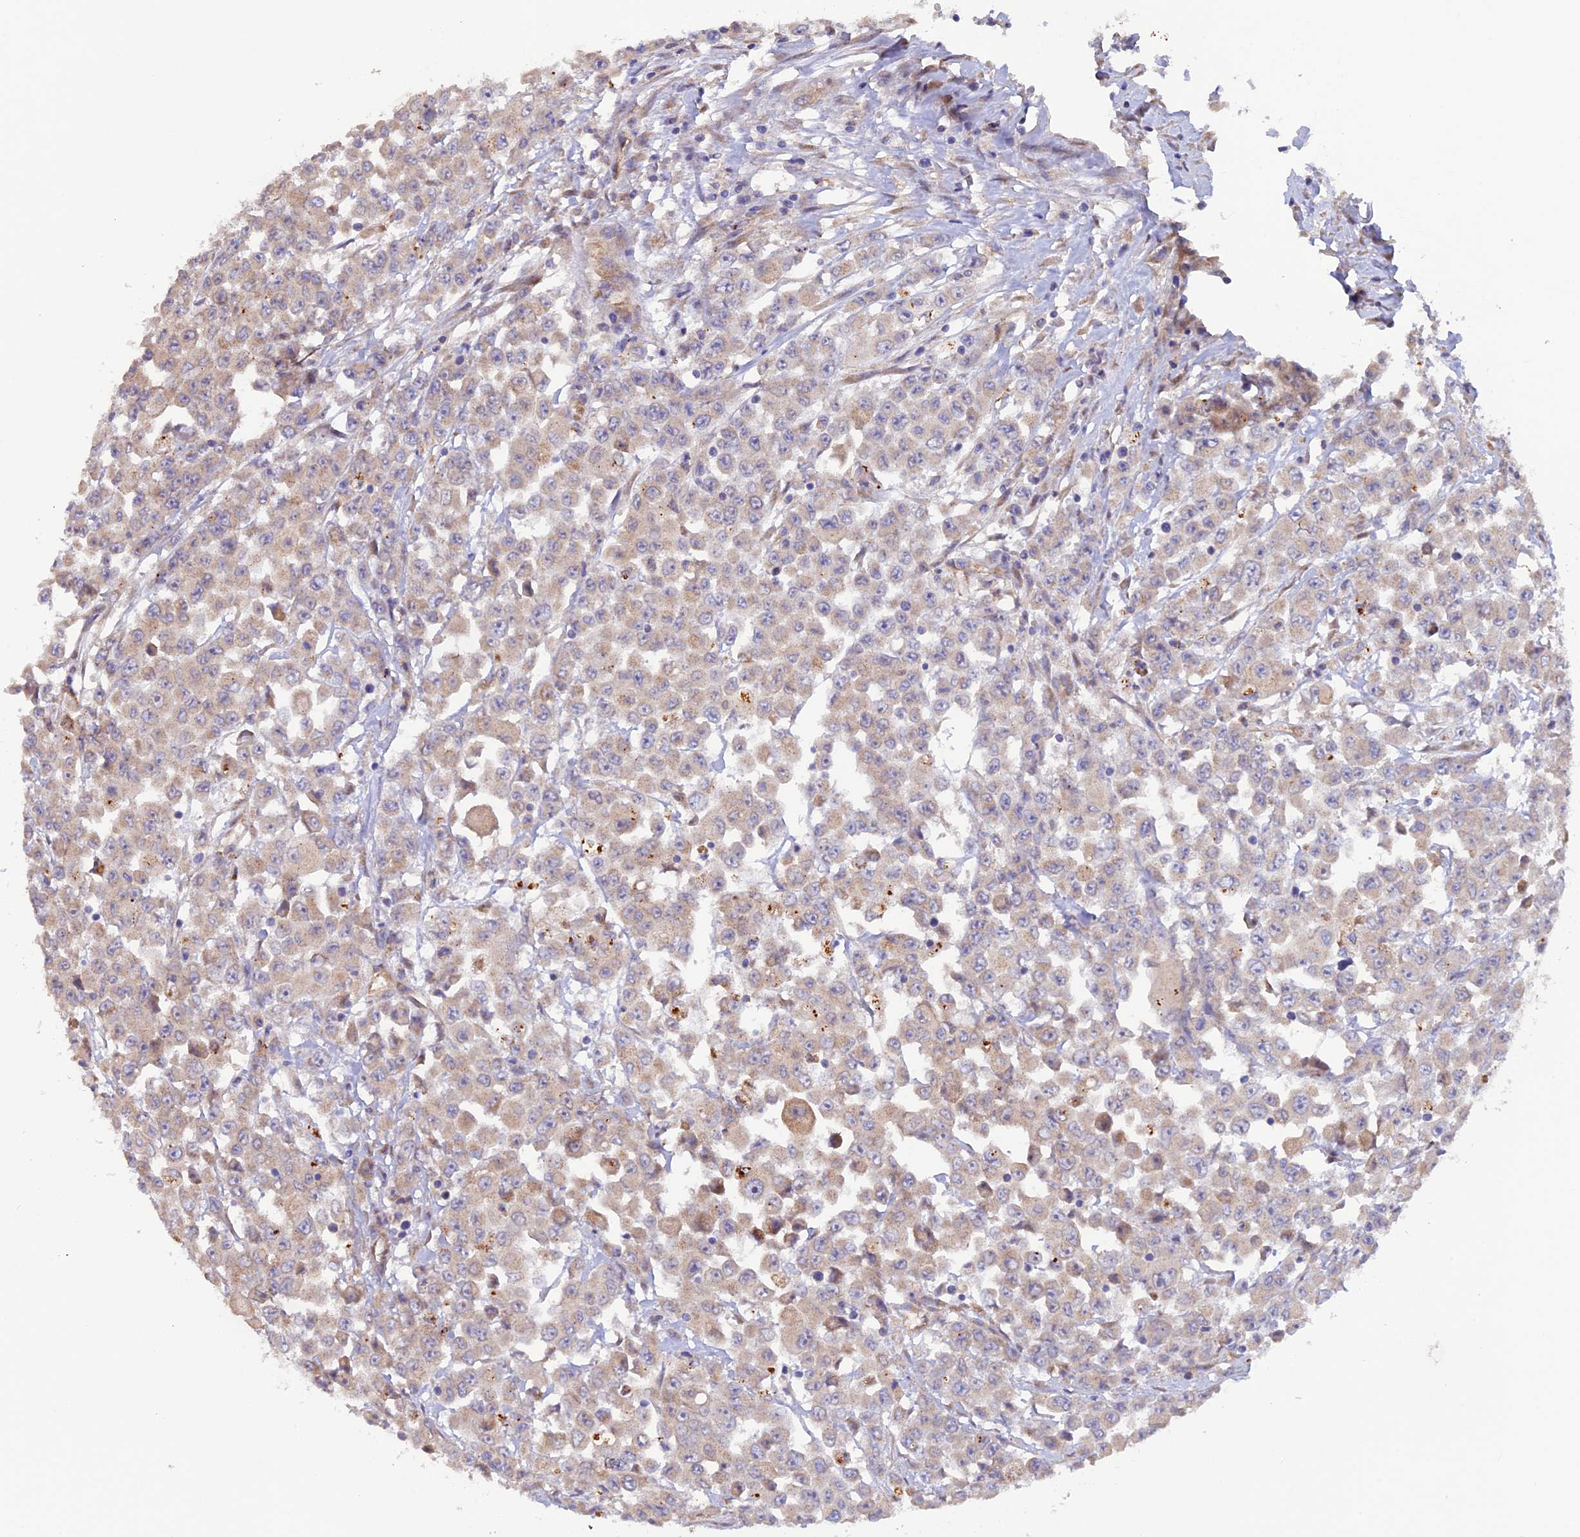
{"staining": {"intensity": "weak", "quantity": "25%-75%", "location": "cytoplasmic/membranous"}, "tissue": "colorectal cancer", "cell_type": "Tumor cells", "image_type": "cancer", "snomed": [{"axis": "morphology", "description": "Adenocarcinoma, NOS"}, {"axis": "topography", "description": "Colon"}], "caption": "The histopathology image shows a brown stain indicating the presence of a protein in the cytoplasmic/membranous of tumor cells in adenocarcinoma (colorectal).", "gene": "DUS3L", "patient": {"sex": "male", "age": 51}}